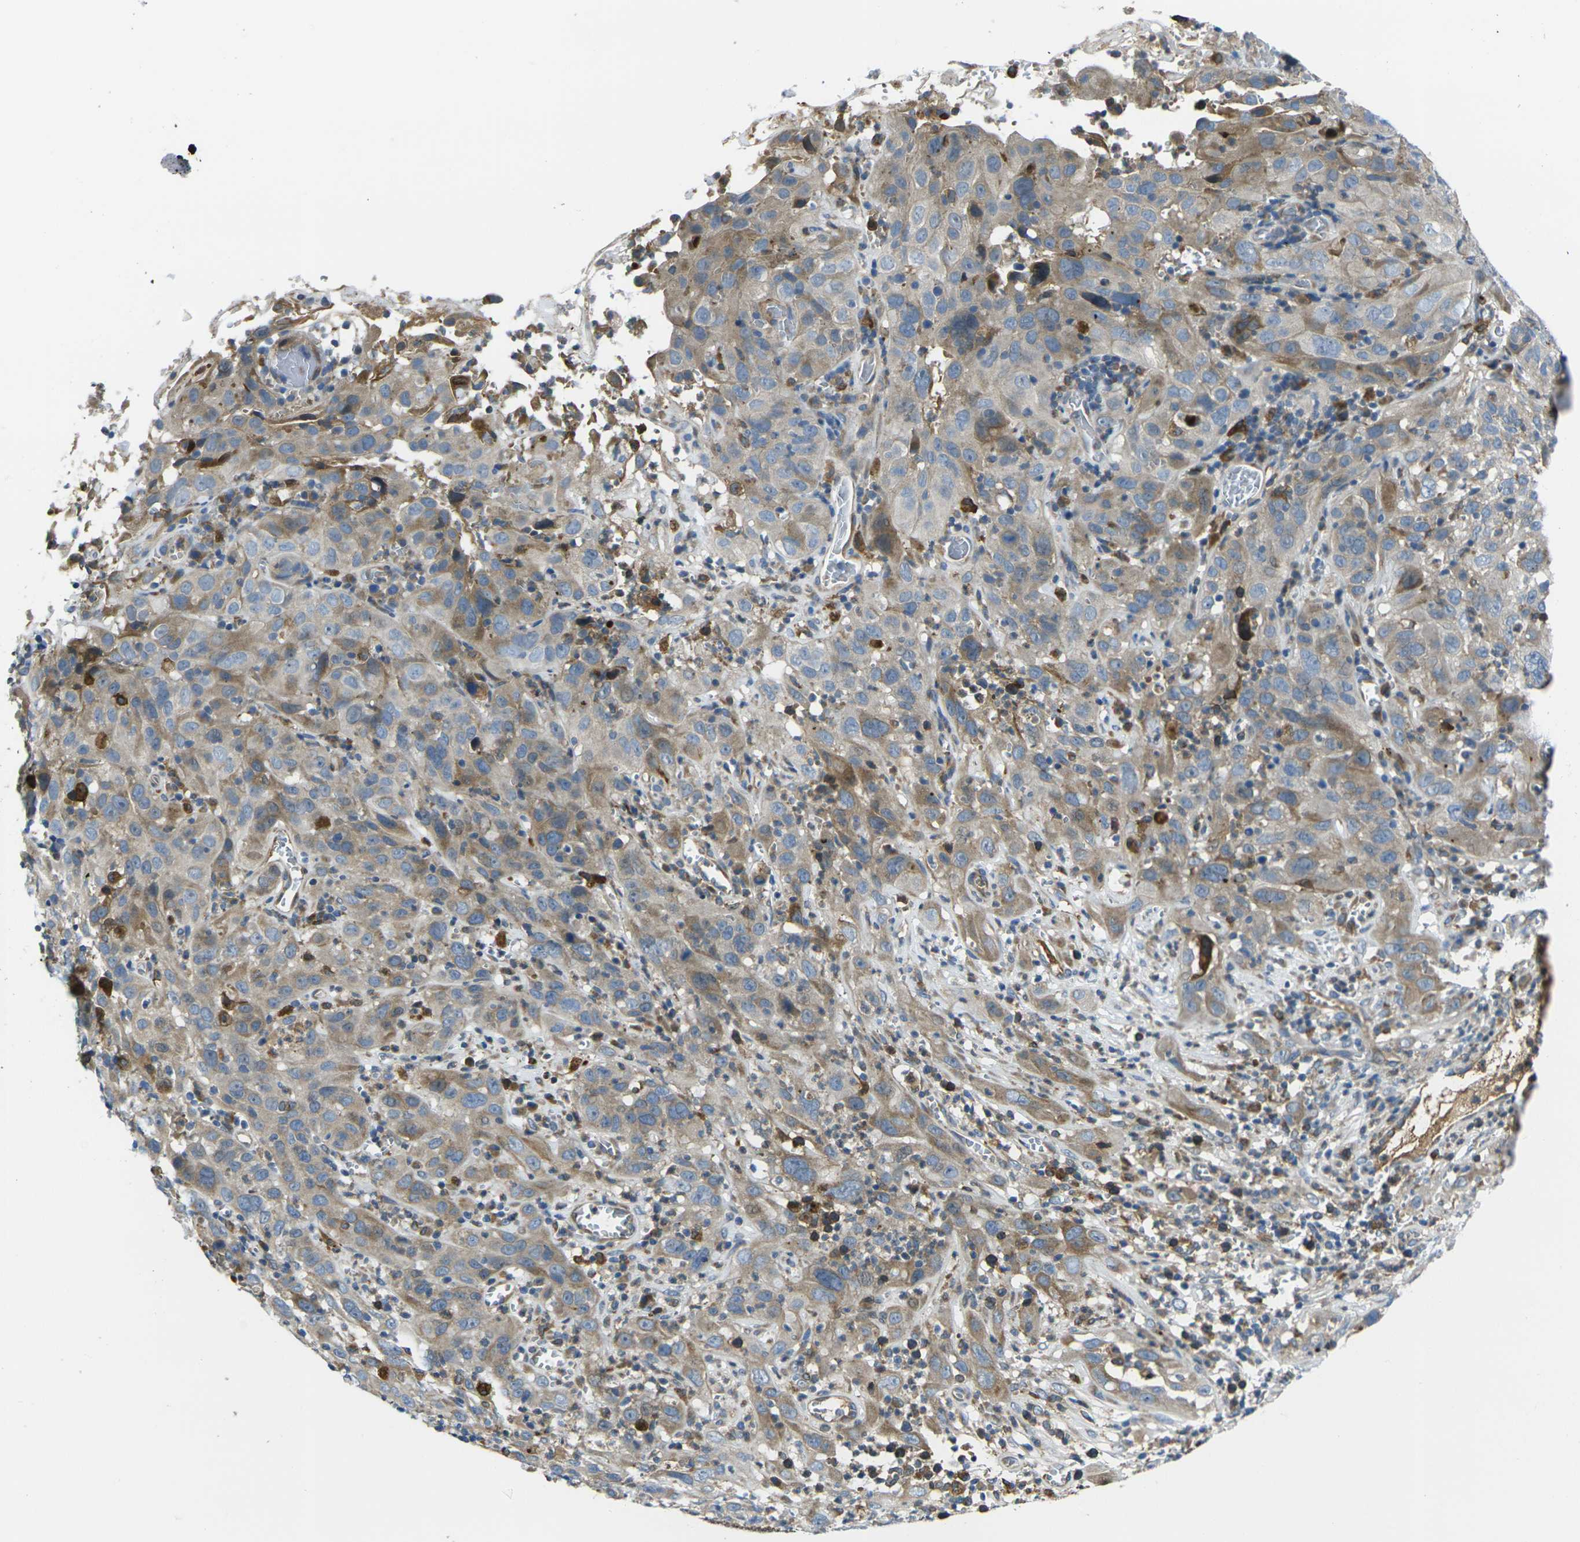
{"staining": {"intensity": "weak", "quantity": ">75%", "location": "cytoplasmic/membranous"}, "tissue": "cervical cancer", "cell_type": "Tumor cells", "image_type": "cancer", "snomed": [{"axis": "morphology", "description": "Squamous cell carcinoma, NOS"}, {"axis": "topography", "description": "Cervix"}], "caption": "Cervical squamous cell carcinoma stained with immunohistochemistry exhibits weak cytoplasmic/membranous expression in about >75% of tumor cells.", "gene": "FZD1", "patient": {"sex": "female", "age": 32}}